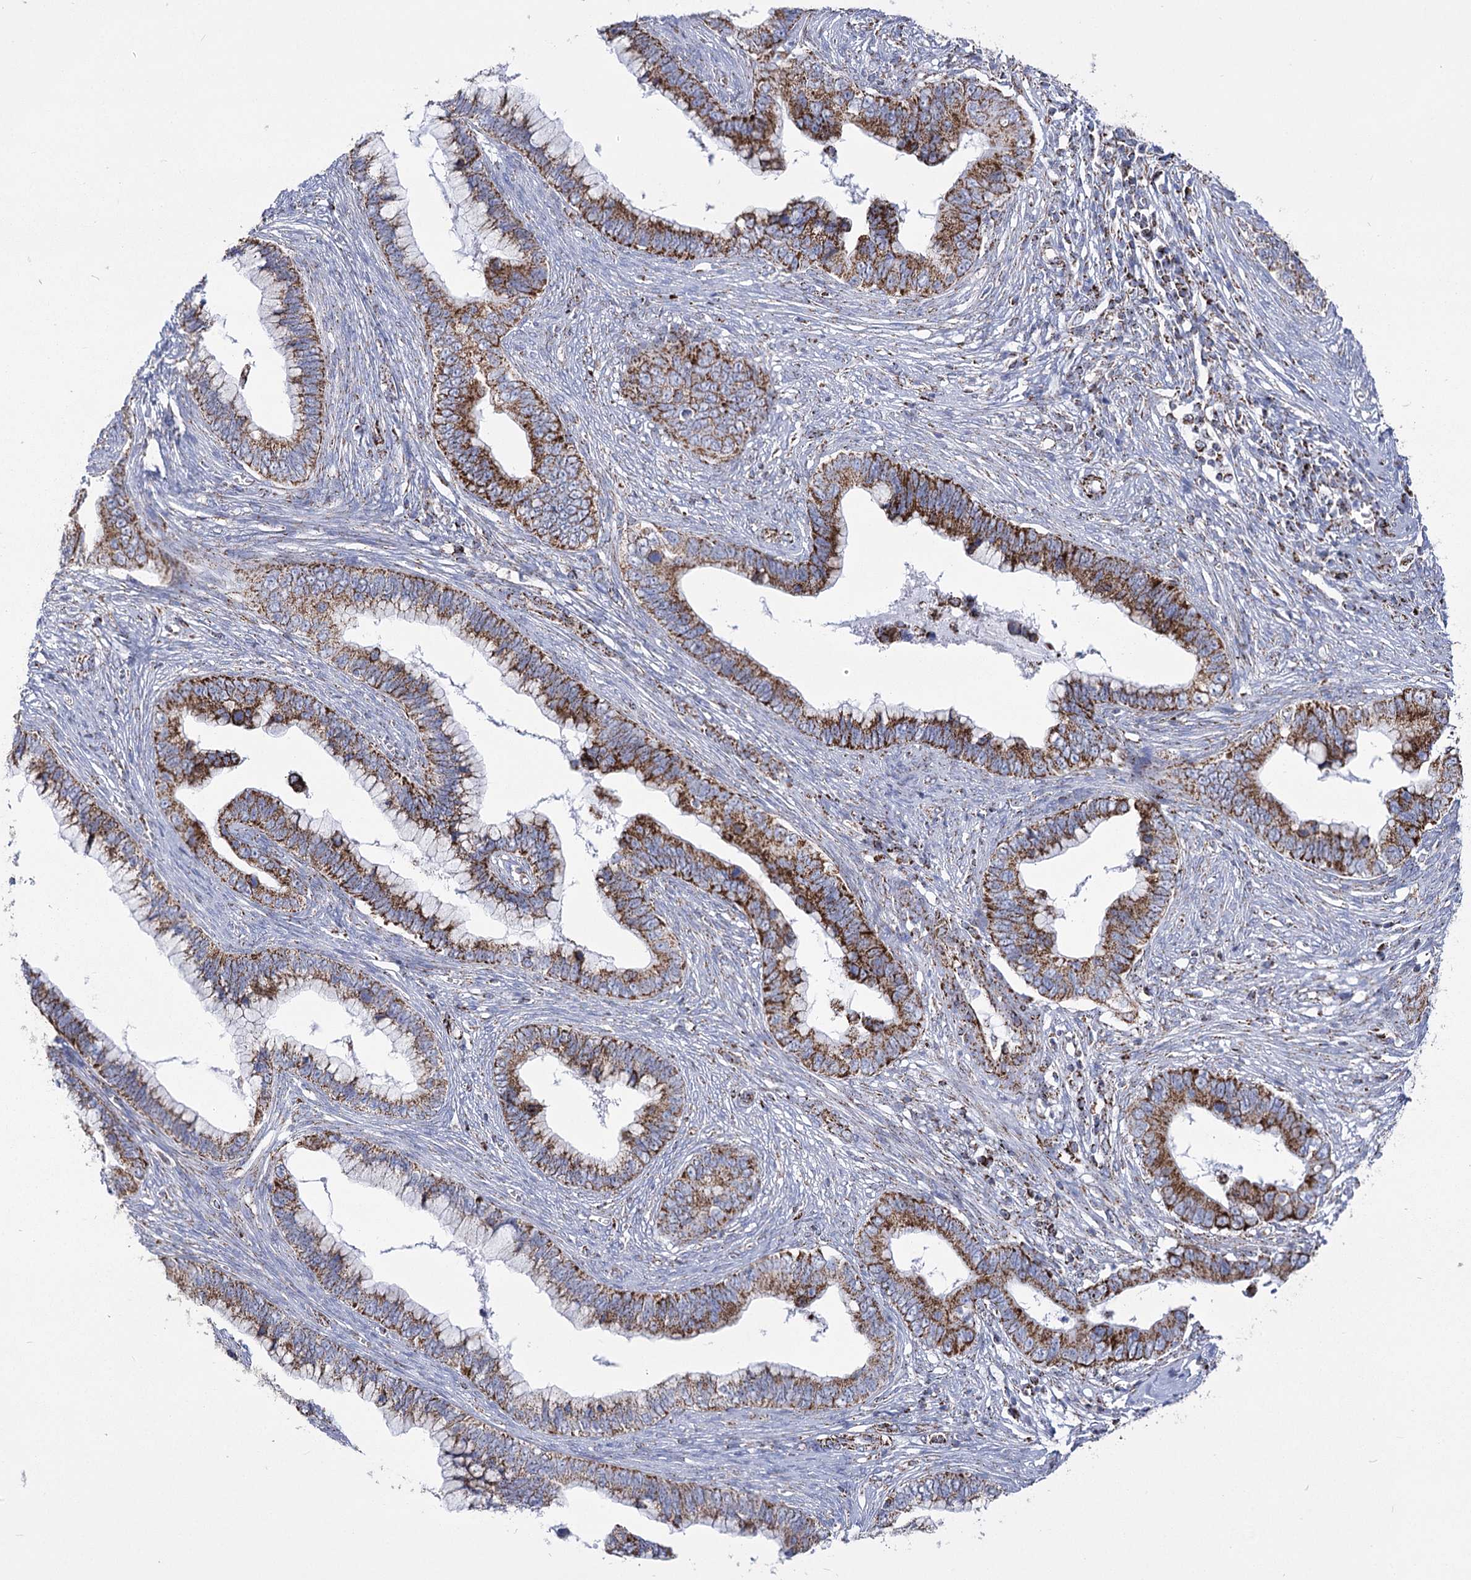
{"staining": {"intensity": "strong", "quantity": ">75%", "location": "cytoplasmic/membranous"}, "tissue": "cervical cancer", "cell_type": "Tumor cells", "image_type": "cancer", "snomed": [{"axis": "morphology", "description": "Adenocarcinoma, NOS"}, {"axis": "topography", "description": "Cervix"}], "caption": "Strong cytoplasmic/membranous protein positivity is identified in about >75% of tumor cells in adenocarcinoma (cervical). Immunohistochemistry (ihc) stains the protein in brown and the nuclei are stained blue.", "gene": "PDHB", "patient": {"sex": "female", "age": 44}}